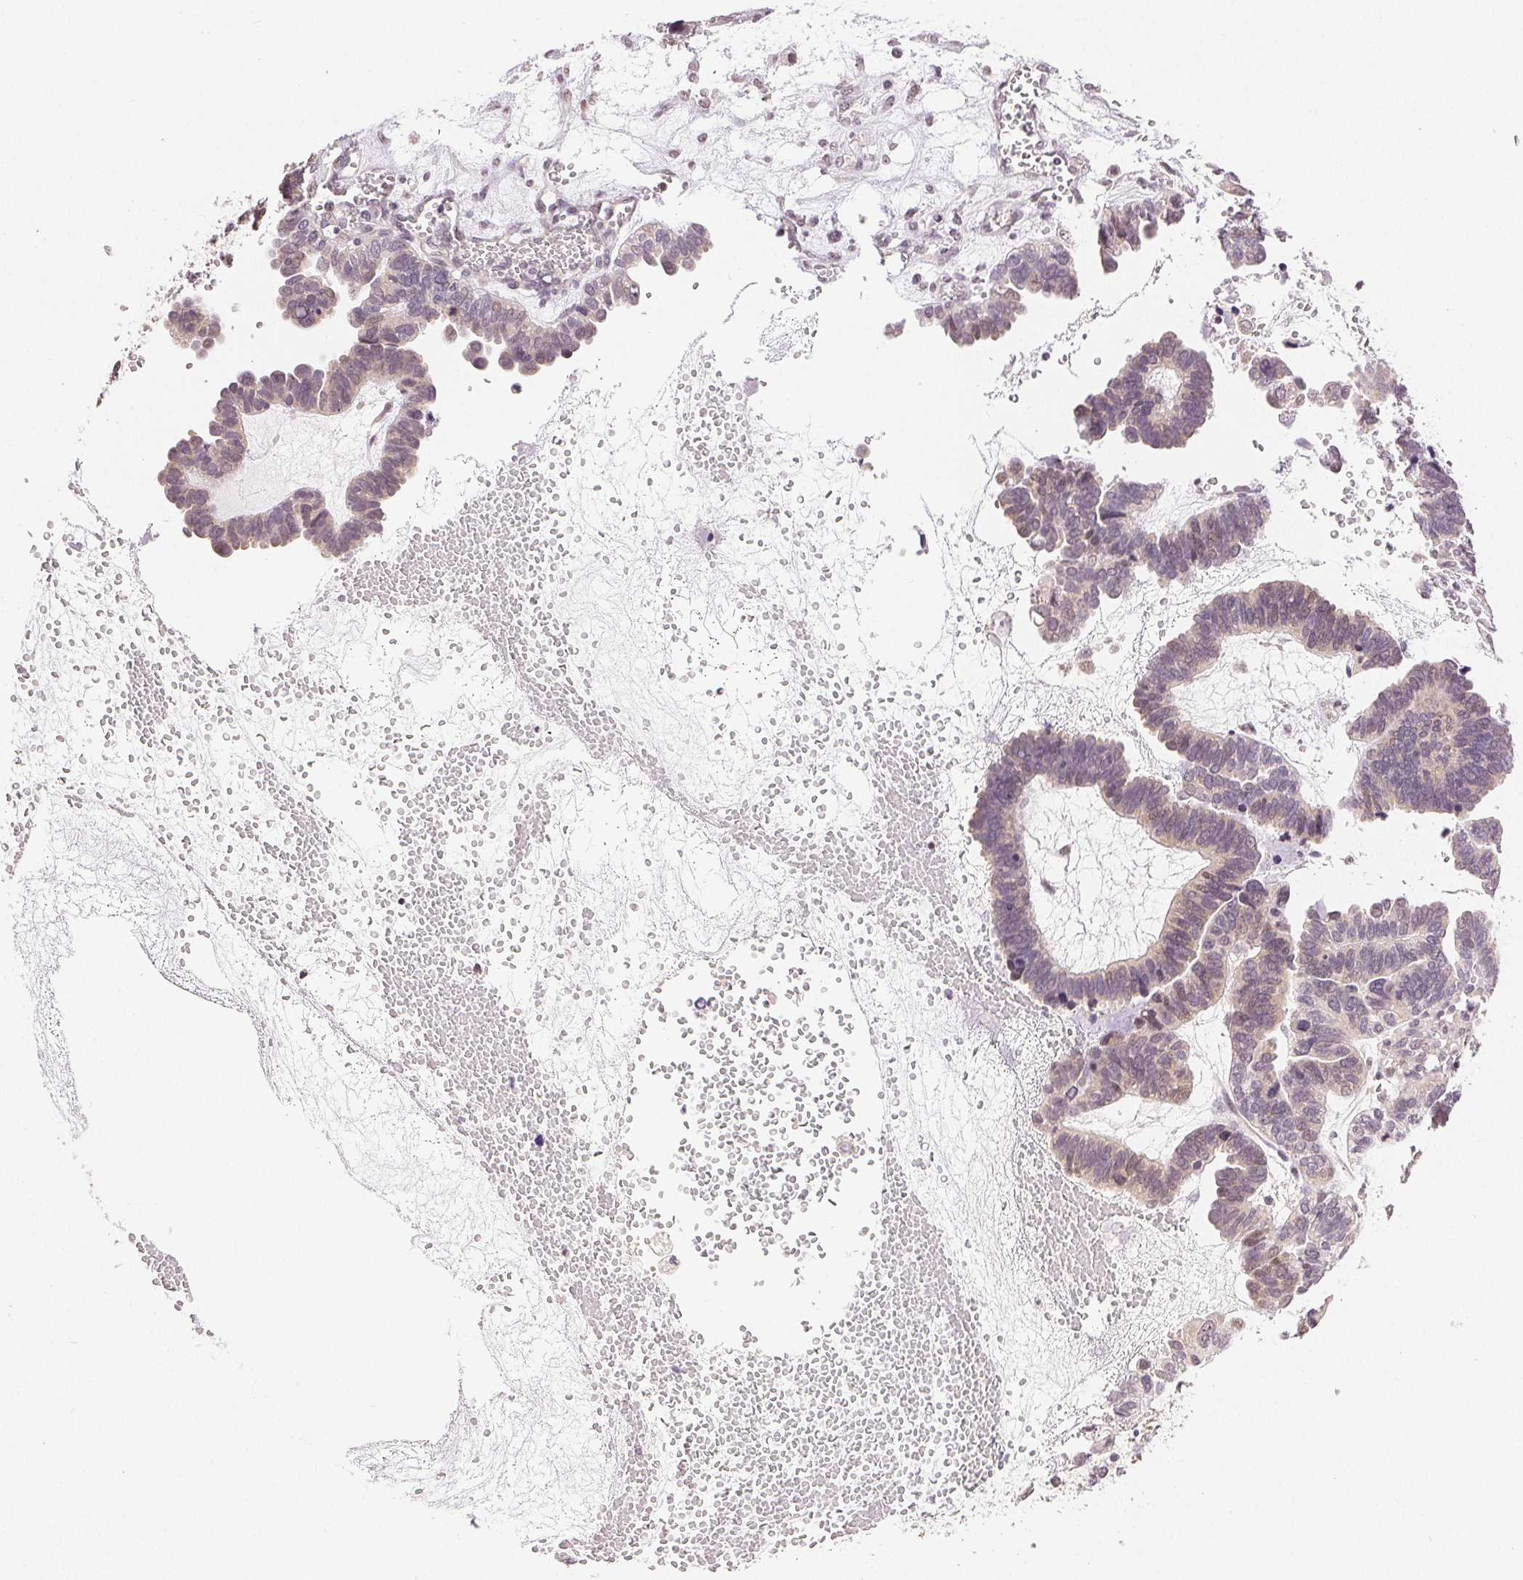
{"staining": {"intensity": "negative", "quantity": "none", "location": "none"}, "tissue": "ovarian cancer", "cell_type": "Tumor cells", "image_type": "cancer", "snomed": [{"axis": "morphology", "description": "Cystadenocarcinoma, serous, NOS"}, {"axis": "topography", "description": "Ovary"}], "caption": "DAB (3,3'-diaminobenzidine) immunohistochemical staining of ovarian cancer reveals no significant staining in tumor cells.", "gene": "PLCB1", "patient": {"sex": "female", "age": 51}}